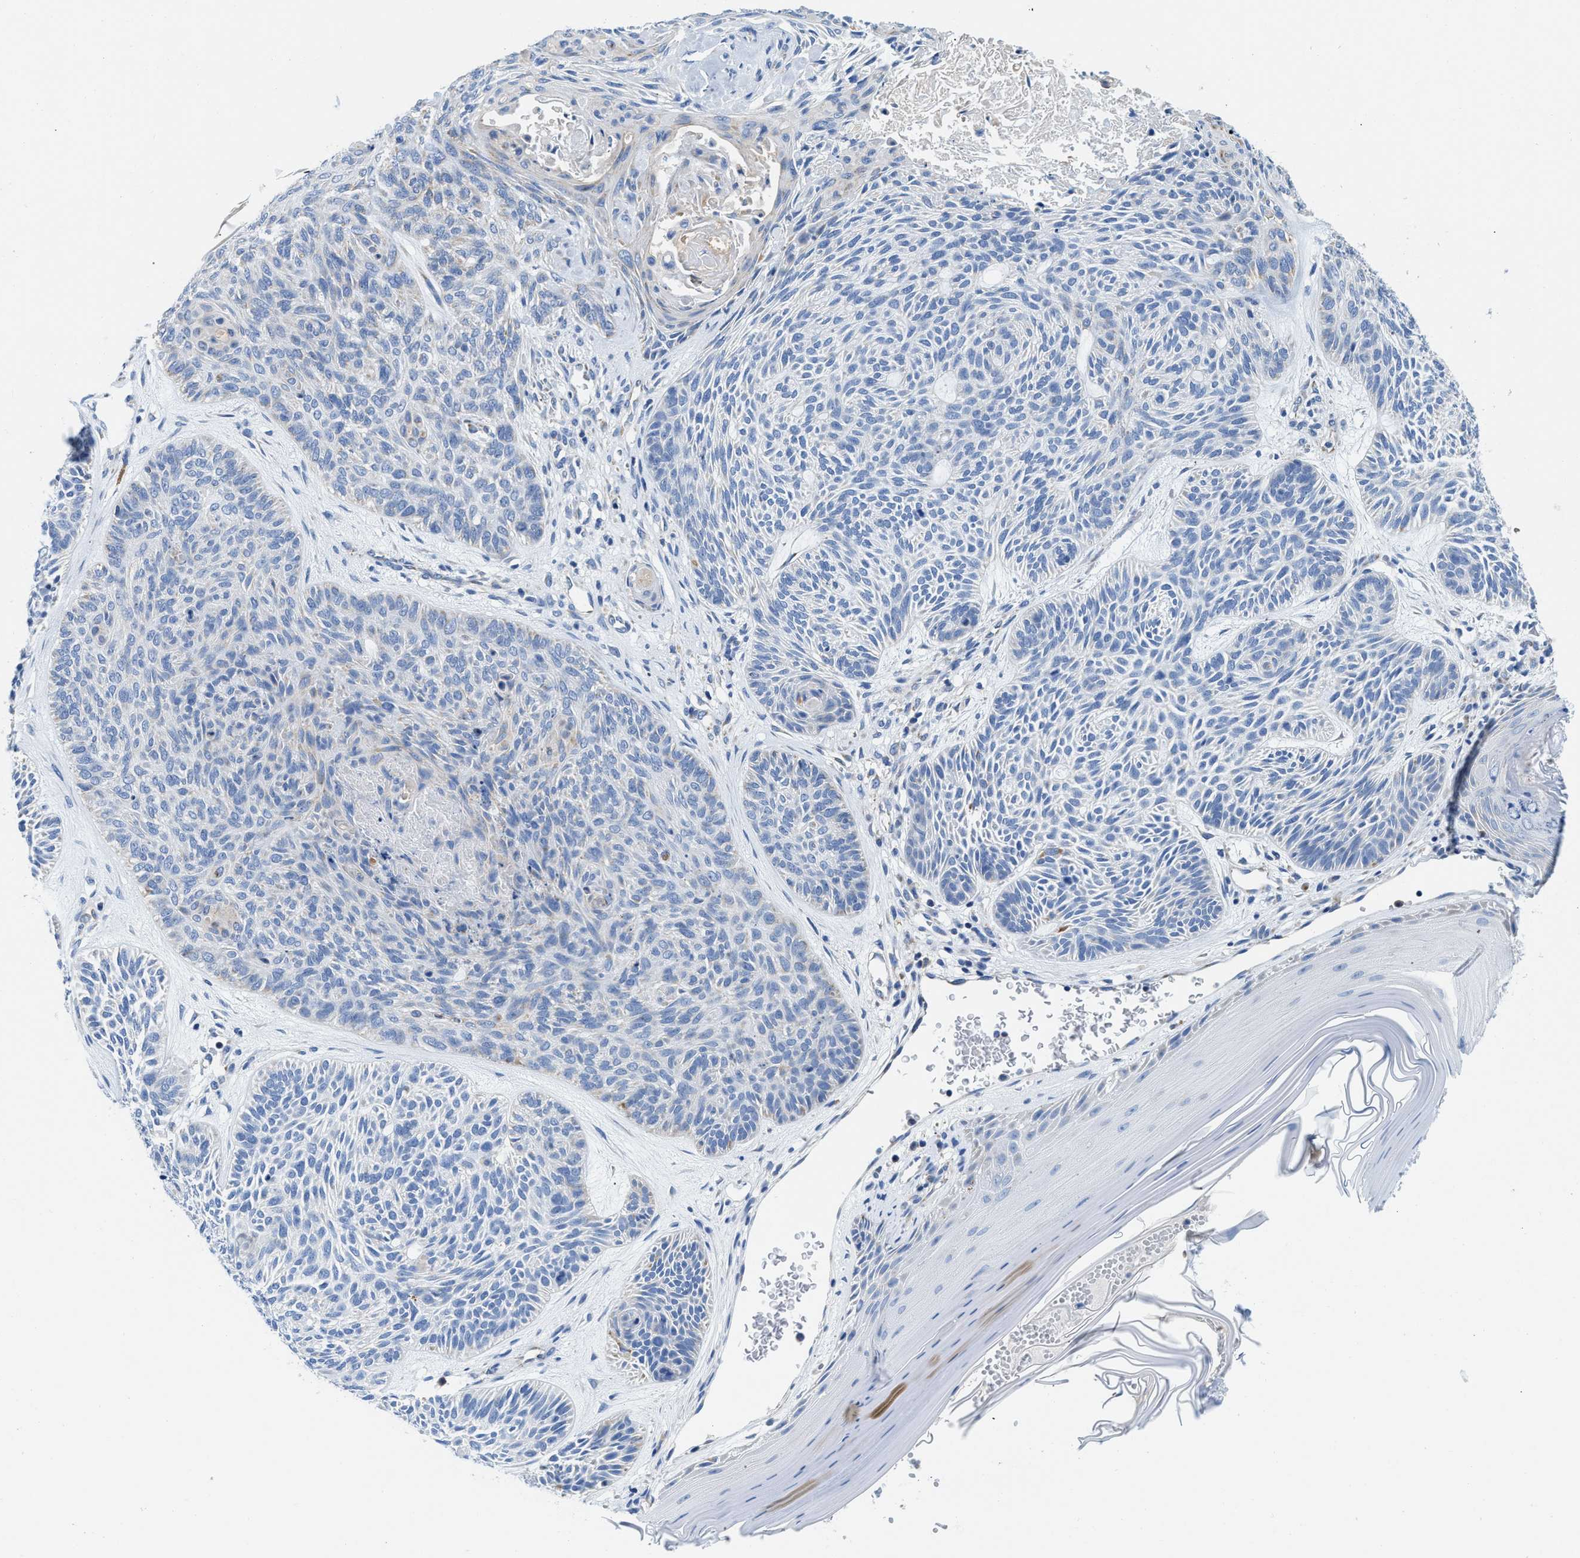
{"staining": {"intensity": "negative", "quantity": "none", "location": "none"}, "tissue": "skin cancer", "cell_type": "Tumor cells", "image_type": "cancer", "snomed": [{"axis": "morphology", "description": "Basal cell carcinoma"}, {"axis": "topography", "description": "Skin"}], "caption": "This is an IHC micrograph of human skin cancer (basal cell carcinoma). There is no staining in tumor cells.", "gene": "SLC25A13", "patient": {"sex": "male", "age": 55}}